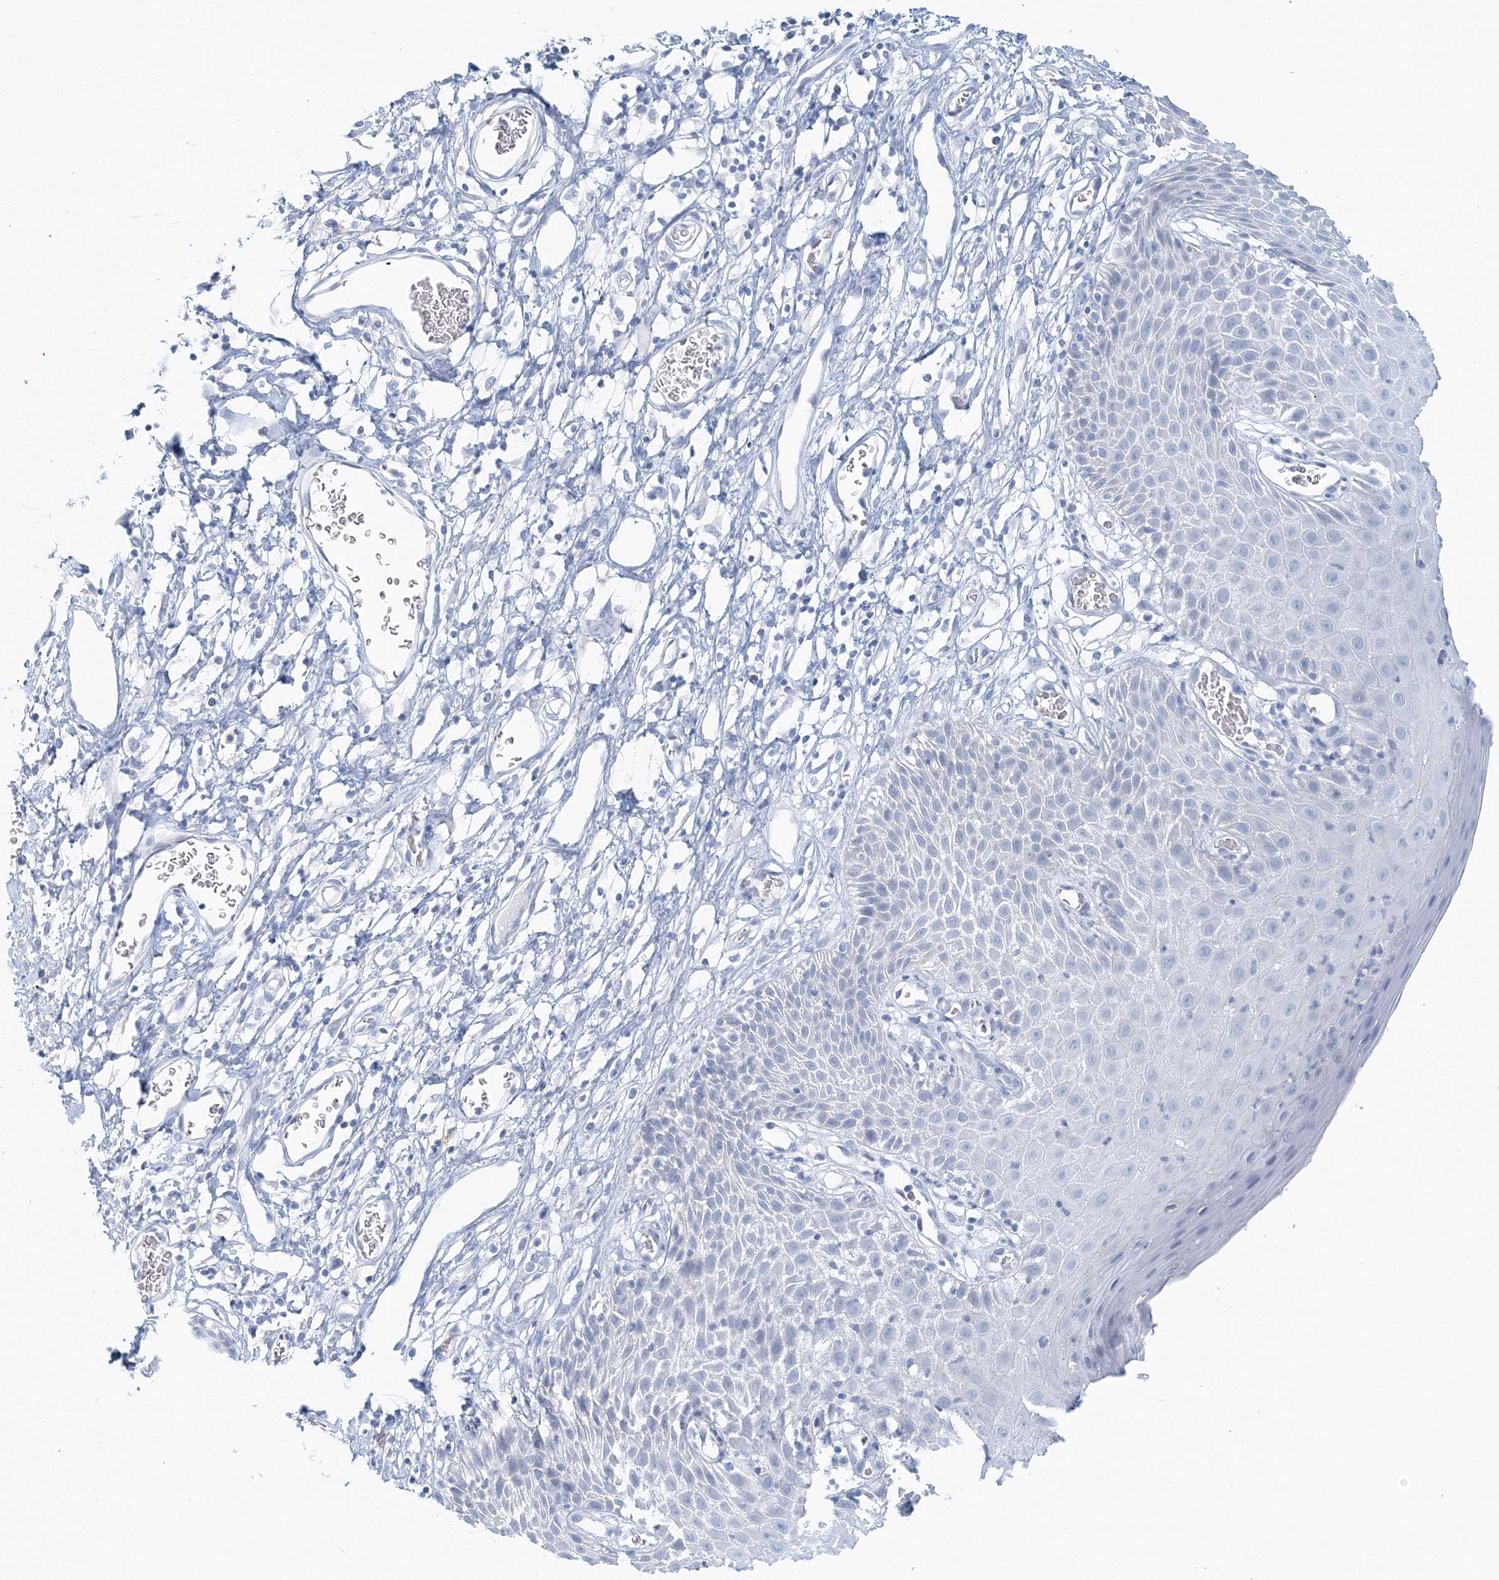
{"staining": {"intensity": "weak", "quantity": "<25%", "location": "cytoplasmic/membranous"}, "tissue": "skin", "cell_type": "Epidermal cells", "image_type": "normal", "snomed": [{"axis": "morphology", "description": "Normal tissue, NOS"}, {"axis": "topography", "description": "Vulva"}], "caption": "High magnification brightfield microscopy of normal skin stained with DAB (brown) and counterstained with hematoxylin (blue): epidermal cells show no significant staining.", "gene": "VILL", "patient": {"sex": "female", "age": 68}}